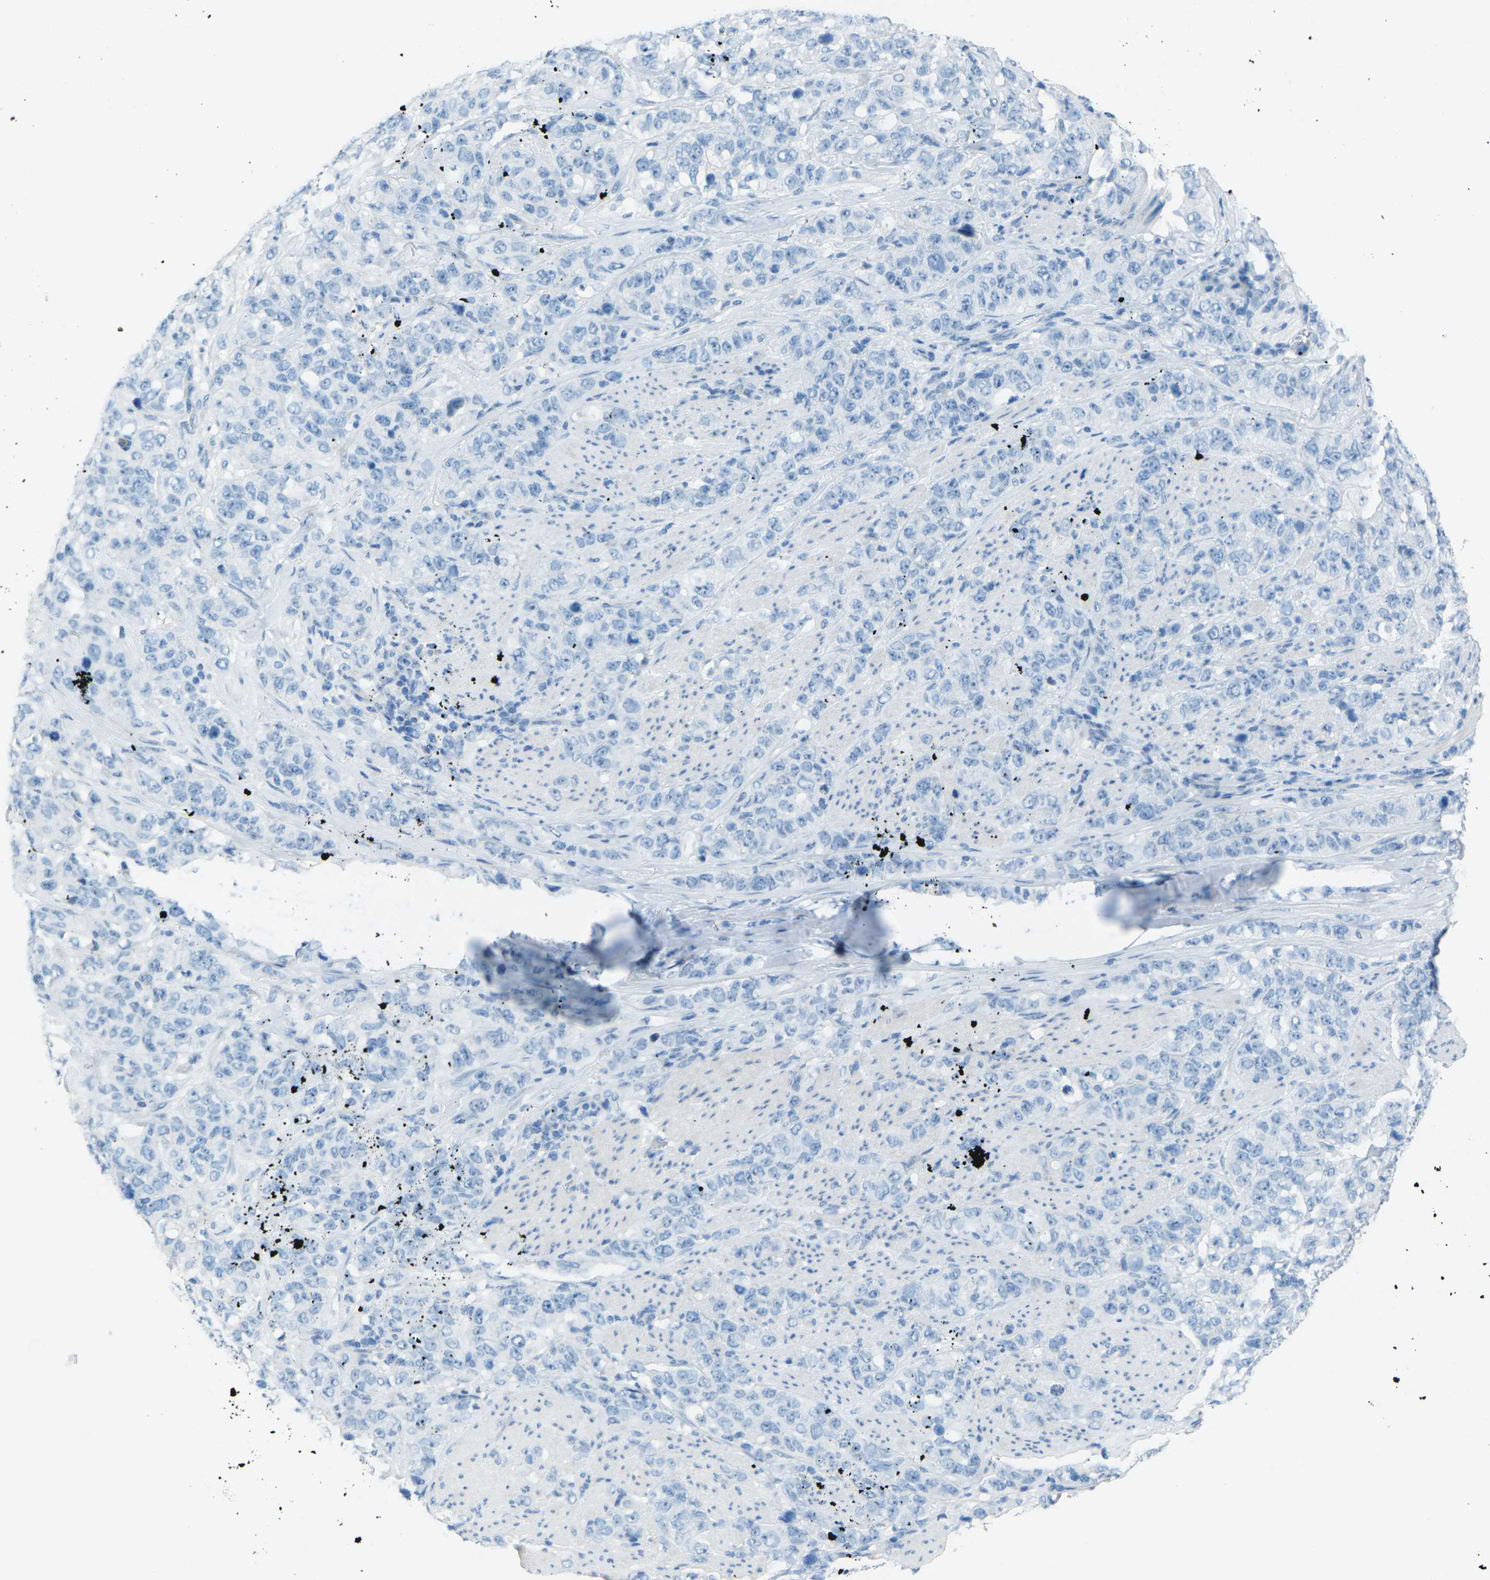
{"staining": {"intensity": "negative", "quantity": "none", "location": "none"}, "tissue": "stomach cancer", "cell_type": "Tumor cells", "image_type": "cancer", "snomed": [{"axis": "morphology", "description": "Adenocarcinoma, NOS"}, {"axis": "topography", "description": "Stomach"}], "caption": "IHC of human stomach cancer reveals no staining in tumor cells.", "gene": "CDH16", "patient": {"sex": "male", "age": 48}}